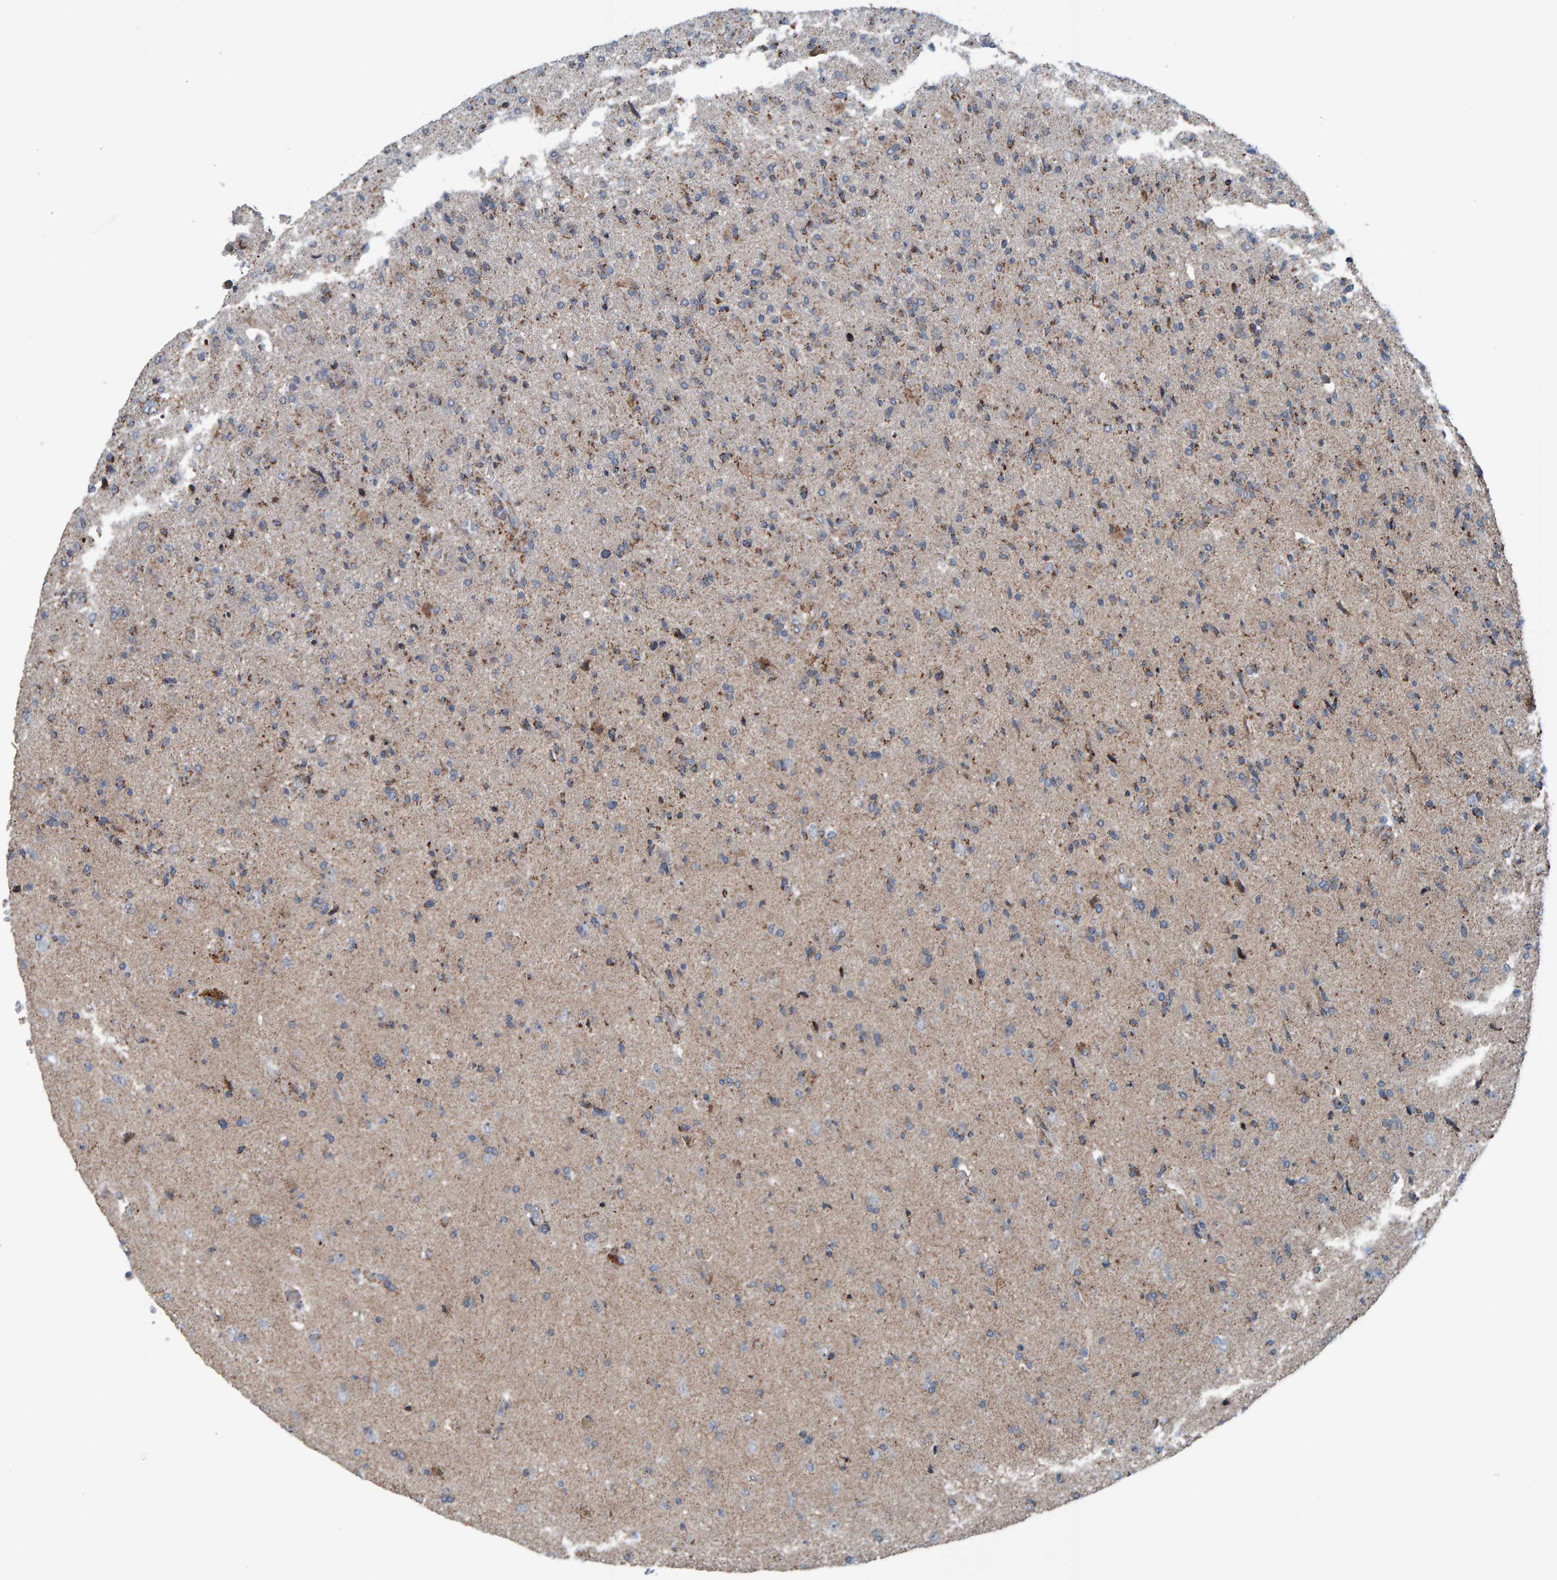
{"staining": {"intensity": "moderate", "quantity": "<25%", "location": "cytoplasmic/membranous"}, "tissue": "glioma", "cell_type": "Tumor cells", "image_type": "cancer", "snomed": [{"axis": "morphology", "description": "Glioma, malignant, High grade"}, {"axis": "topography", "description": "Brain"}], "caption": "Tumor cells display low levels of moderate cytoplasmic/membranous staining in approximately <25% of cells in malignant glioma (high-grade).", "gene": "ZNF48", "patient": {"sex": "male", "age": 72}}